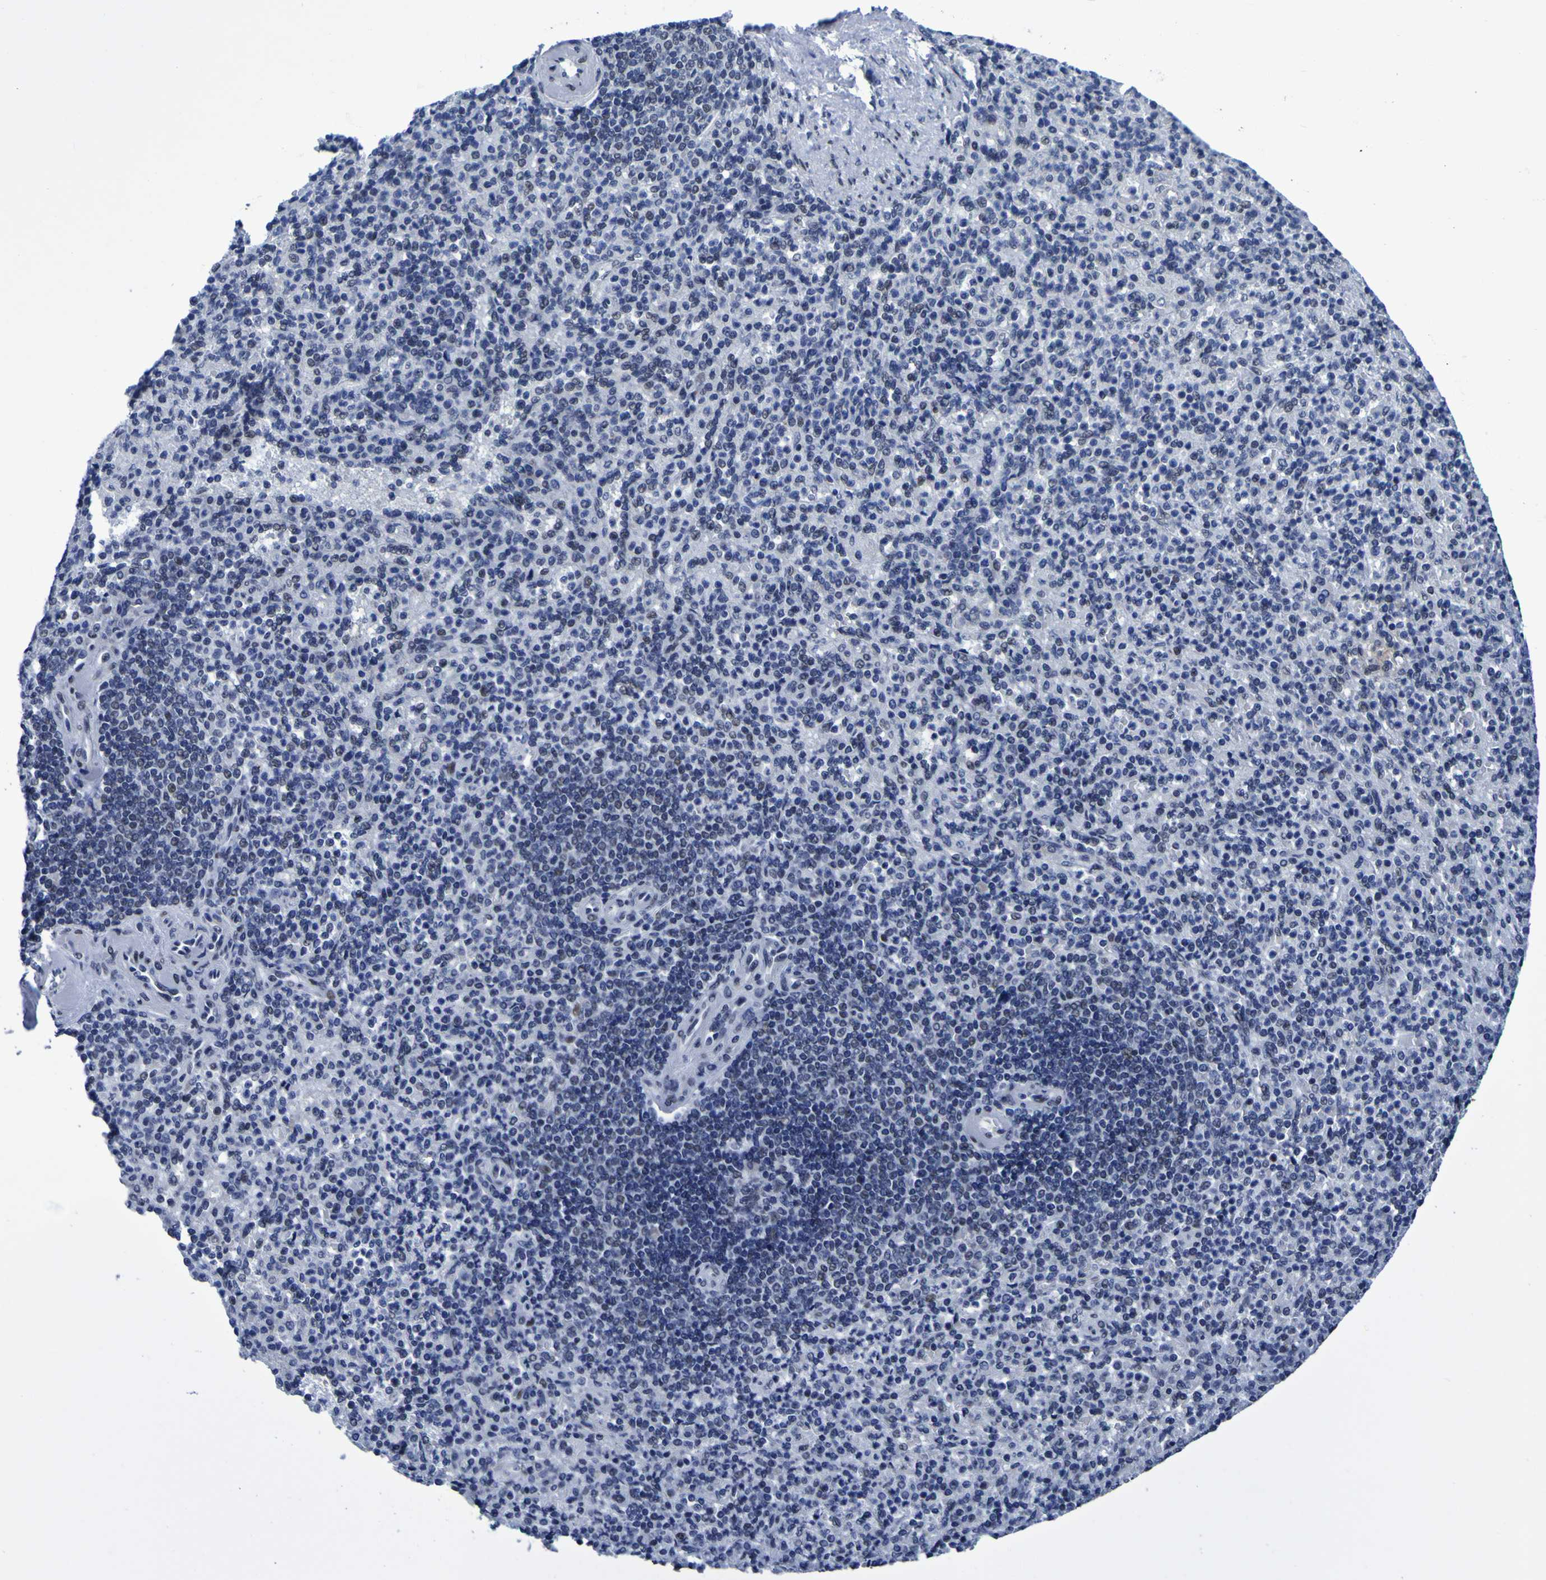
{"staining": {"intensity": "weak", "quantity": "25%-75%", "location": "nuclear"}, "tissue": "spleen", "cell_type": "Cells in red pulp", "image_type": "normal", "snomed": [{"axis": "morphology", "description": "Normal tissue, NOS"}, {"axis": "topography", "description": "Spleen"}], "caption": "An immunohistochemistry (IHC) histopathology image of normal tissue is shown. Protein staining in brown shows weak nuclear positivity in spleen within cells in red pulp.", "gene": "MBD3", "patient": {"sex": "female", "age": 74}}